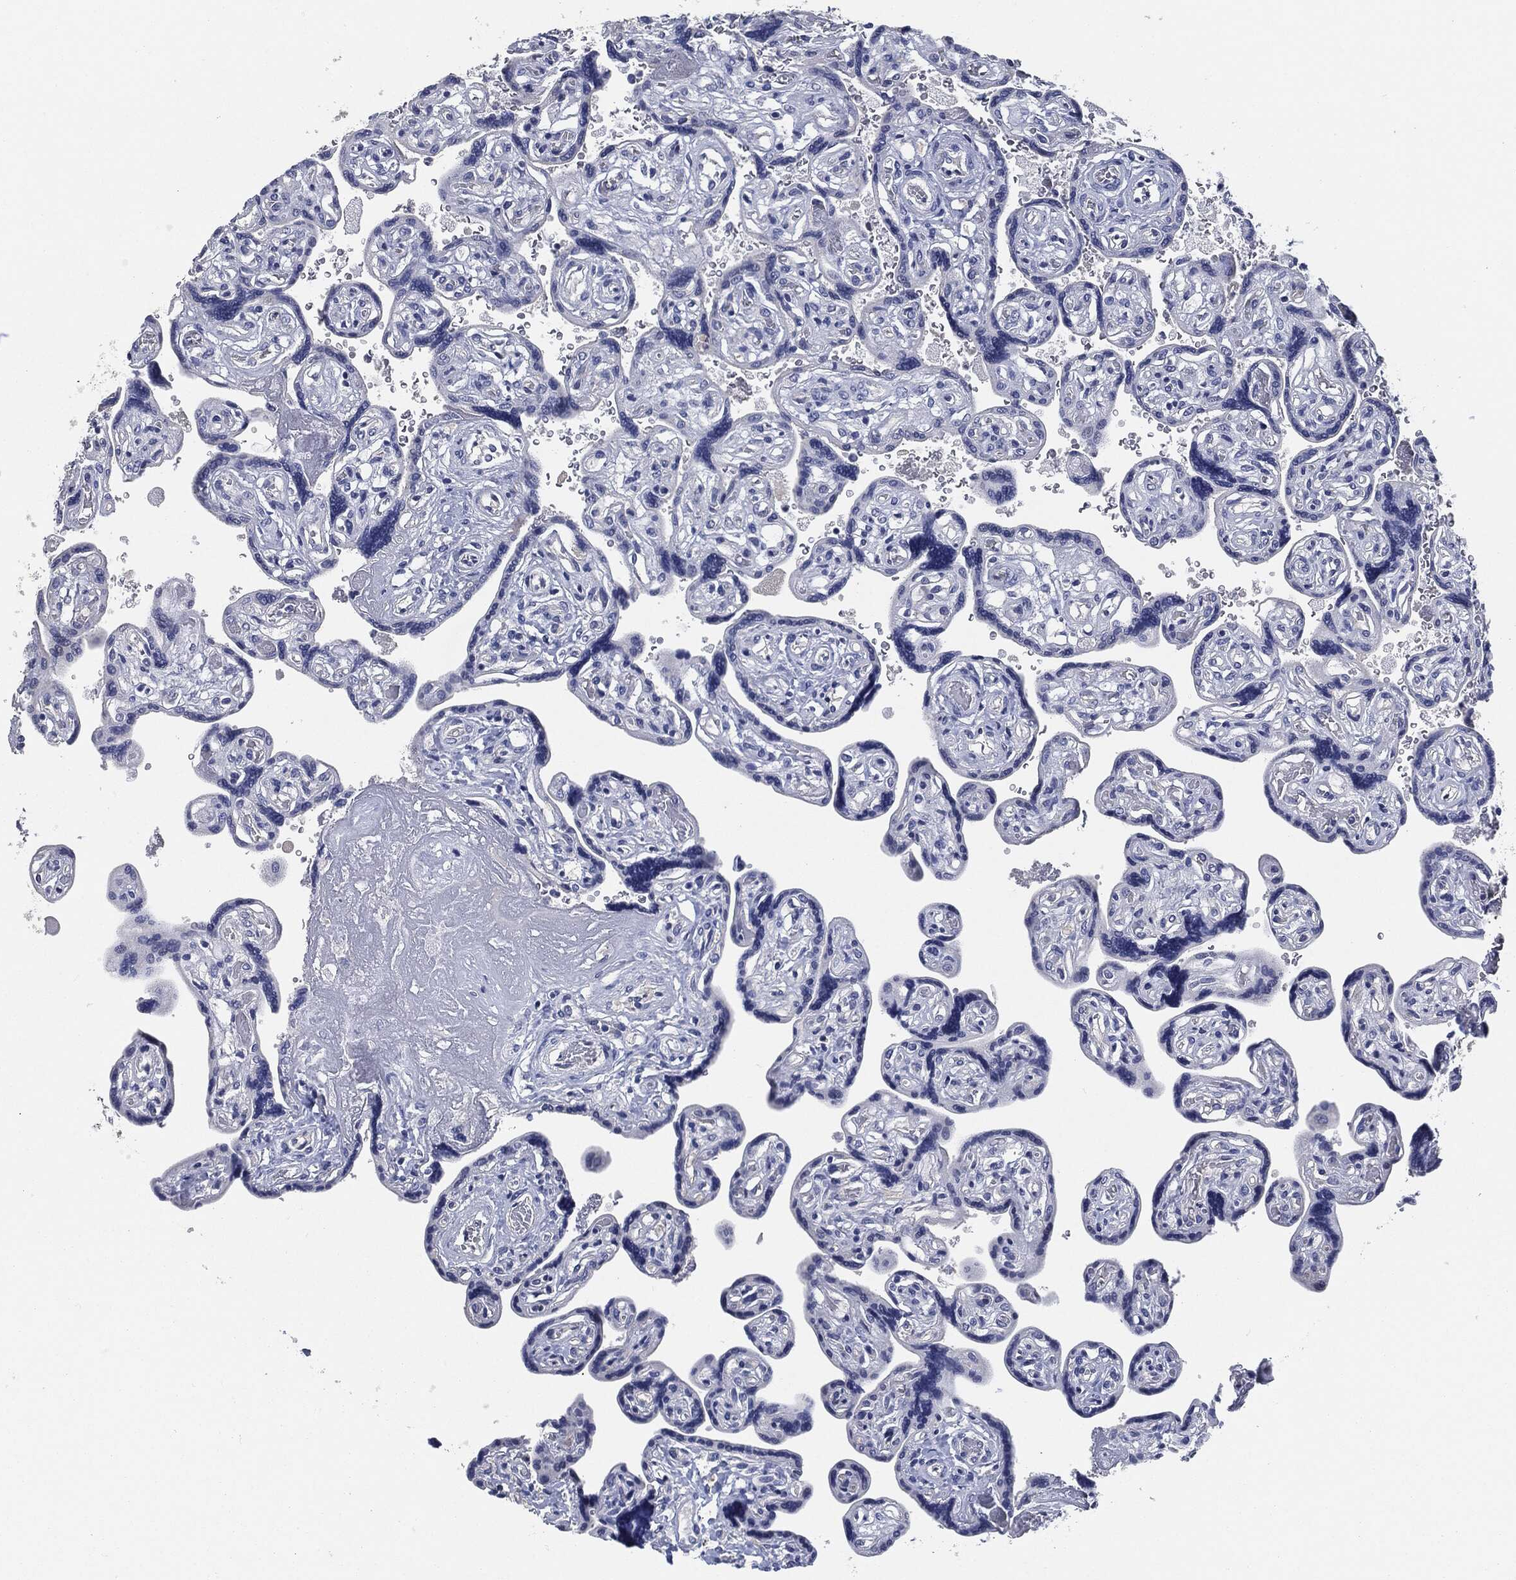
{"staining": {"intensity": "negative", "quantity": "none", "location": "none"}, "tissue": "placenta", "cell_type": "Decidual cells", "image_type": "normal", "snomed": [{"axis": "morphology", "description": "Normal tissue, NOS"}, {"axis": "topography", "description": "Placenta"}], "caption": "This is an immunohistochemistry (IHC) histopathology image of normal placenta. There is no staining in decidual cells.", "gene": "CD27", "patient": {"sex": "female", "age": 32}}